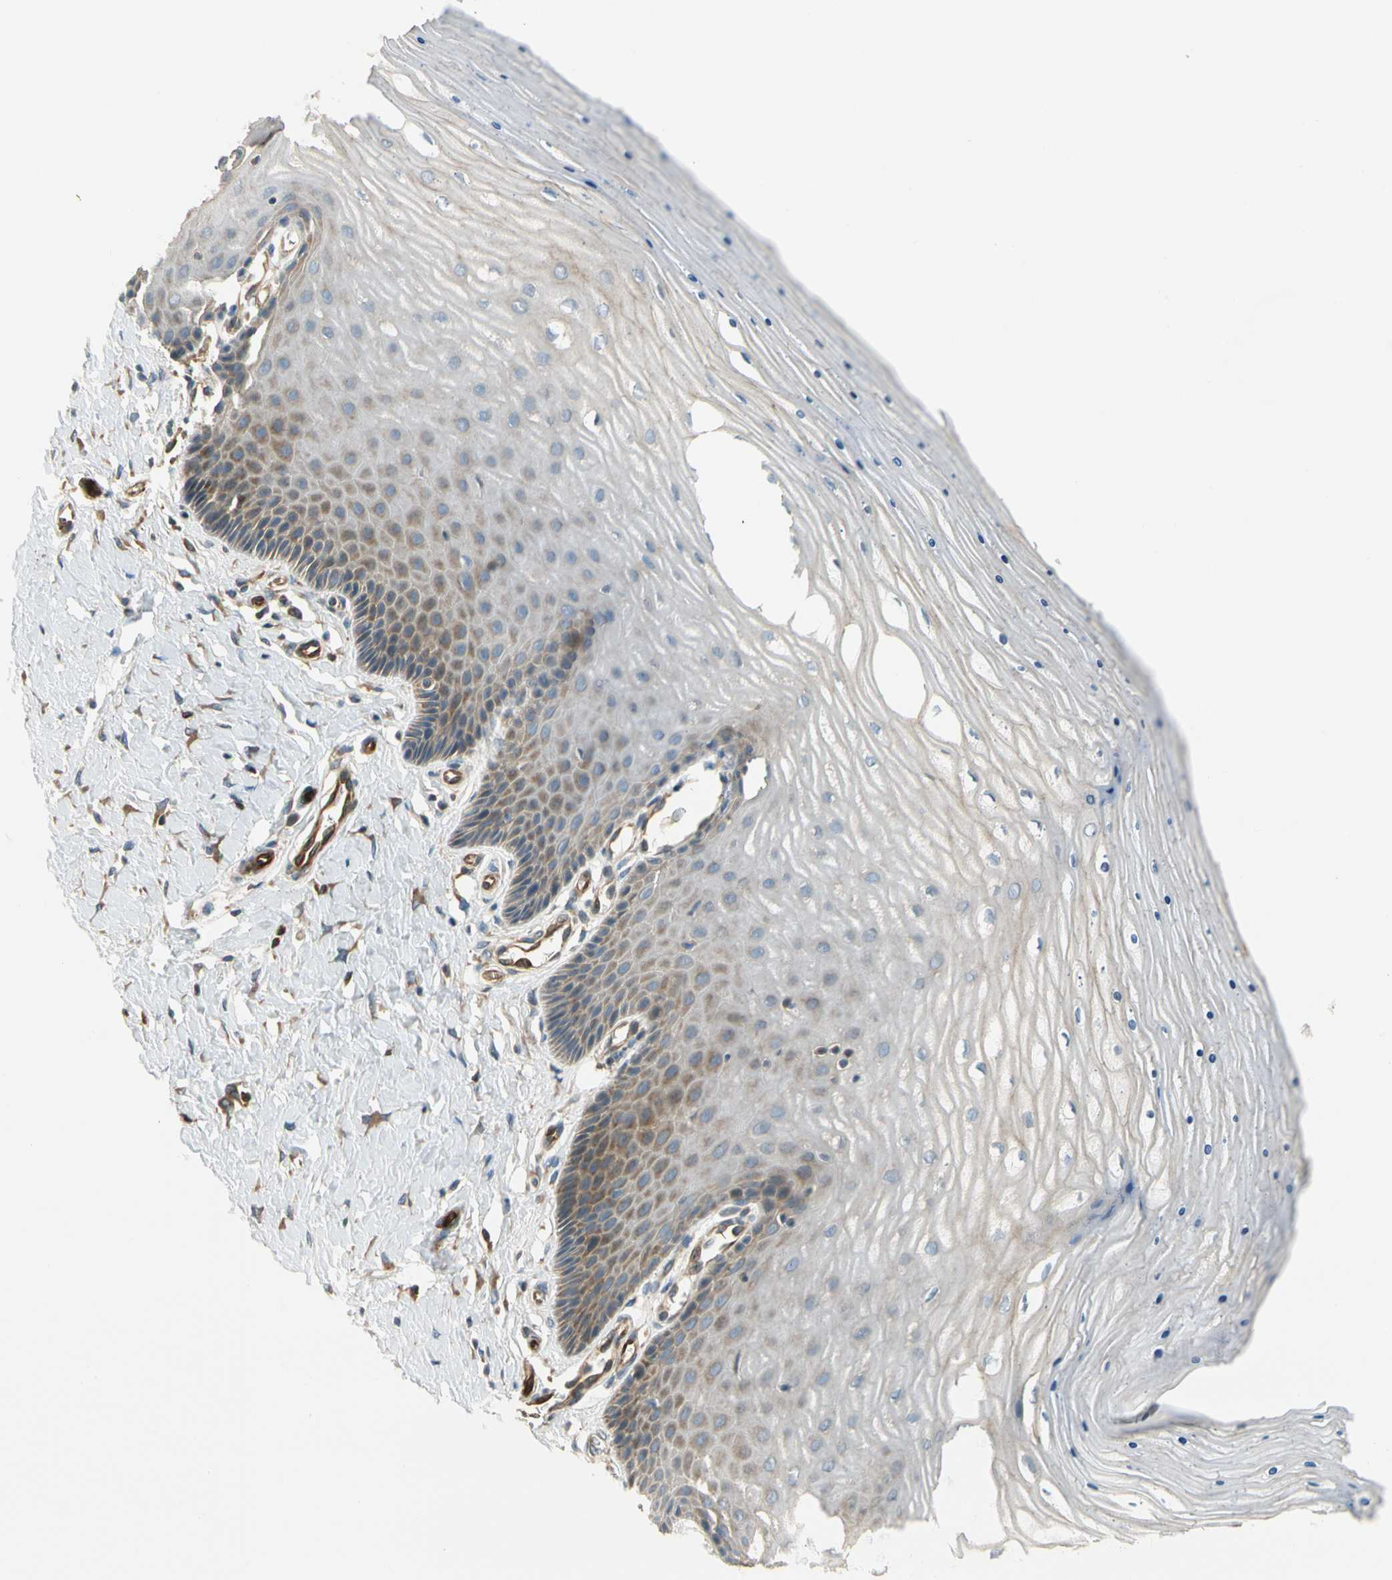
{"staining": {"intensity": "moderate", "quantity": "25%-75%", "location": "cytoplasmic/membranous"}, "tissue": "cervix", "cell_type": "Squamous epithelial cells", "image_type": "normal", "snomed": [{"axis": "morphology", "description": "Normal tissue, NOS"}, {"axis": "topography", "description": "Cervix"}], "caption": "Moderate cytoplasmic/membranous positivity for a protein is seen in approximately 25%-75% of squamous epithelial cells of unremarkable cervix using IHC.", "gene": "PARP14", "patient": {"sex": "female", "age": 55}}